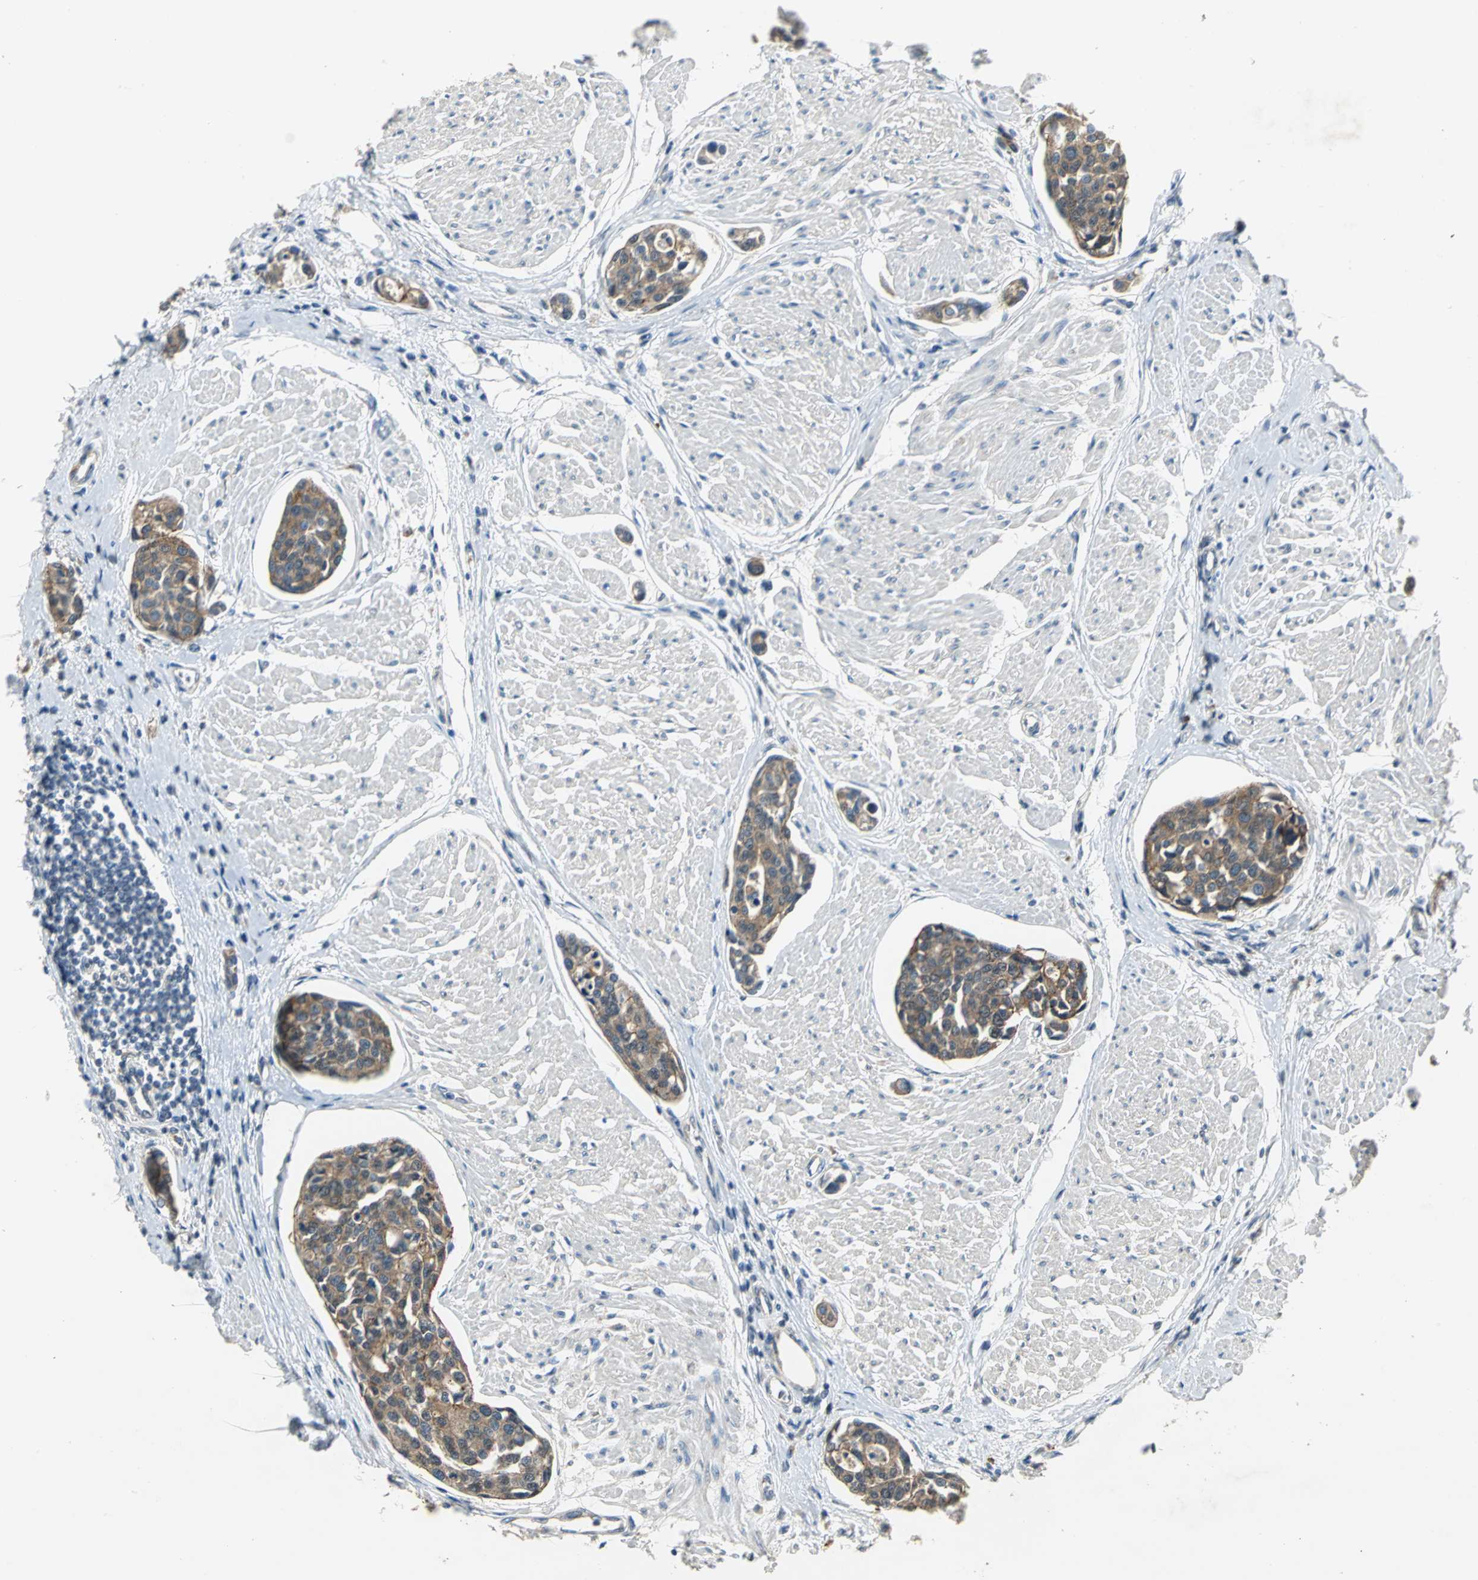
{"staining": {"intensity": "moderate", "quantity": ">75%", "location": "cytoplasmic/membranous"}, "tissue": "urothelial cancer", "cell_type": "Tumor cells", "image_type": "cancer", "snomed": [{"axis": "morphology", "description": "Urothelial carcinoma, High grade"}, {"axis": "topography", "description": "Urinary bladder"}], "caption": "High-grade urothelial carcinoma stained with DAB immunohistochemistry (IHC) exhibits medium levels of moderate cytoplasmic/membranous expression in approximately >75% of tumor cells.", "gene": "OCLN", "patient": {"sex": "male", "age": 78}}